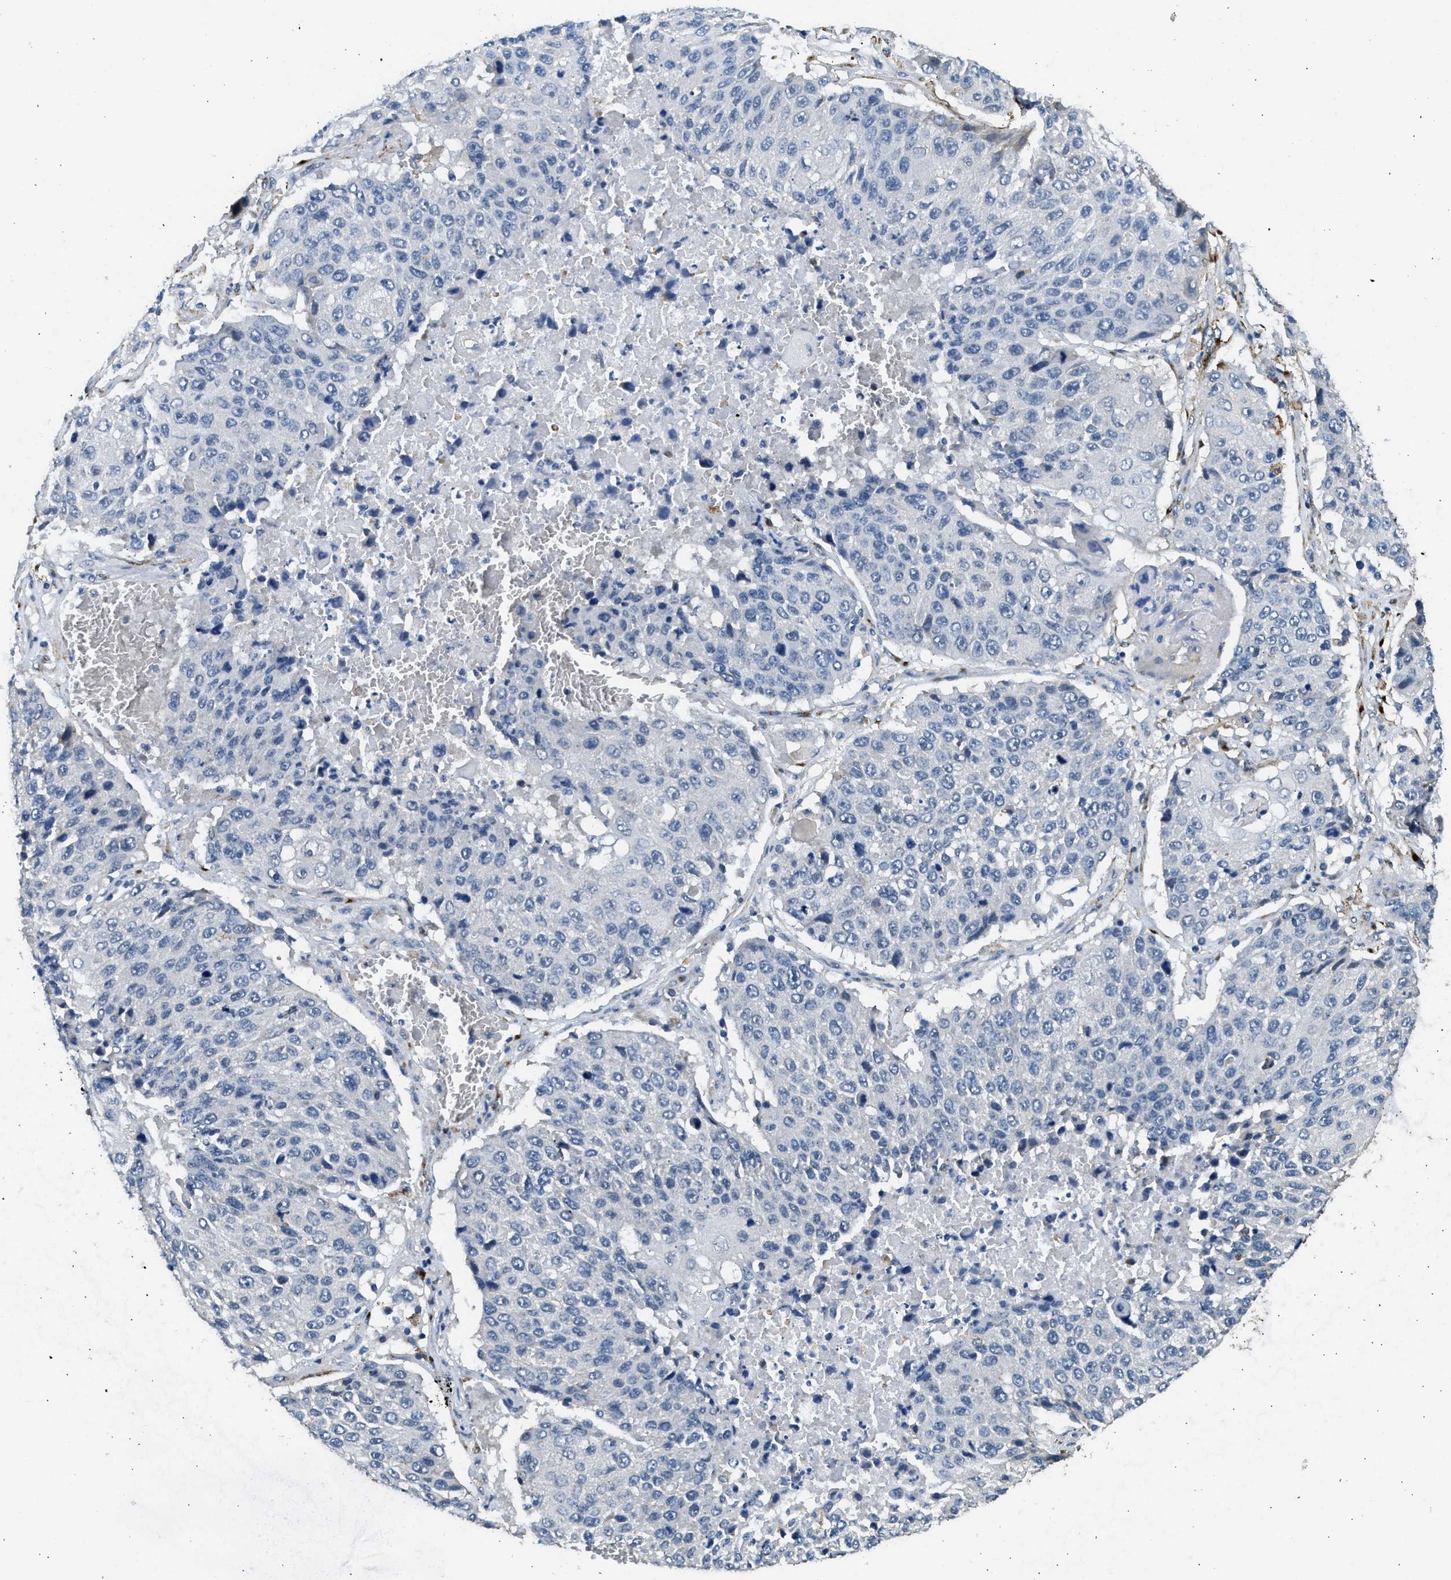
{"staining": {"intensity": "negative", "quantity": "none", "location": "none"}, "tissue": "lung cancer", "cell_type": "Tumor cells", "image_type": "cancer", "snomed": [{"axis": "morphology", "description": "Squamous cell carcinoma, NOS"}, {"axis": "topography", "description": "Lung"}], "caption": "Lung cancer was stained to show a protein in brown. There is no significant staining in tumor cells. Nuclei are stained in blue.", "gene": "LRP1", "patient": {"sex": "male", "age": 61}}